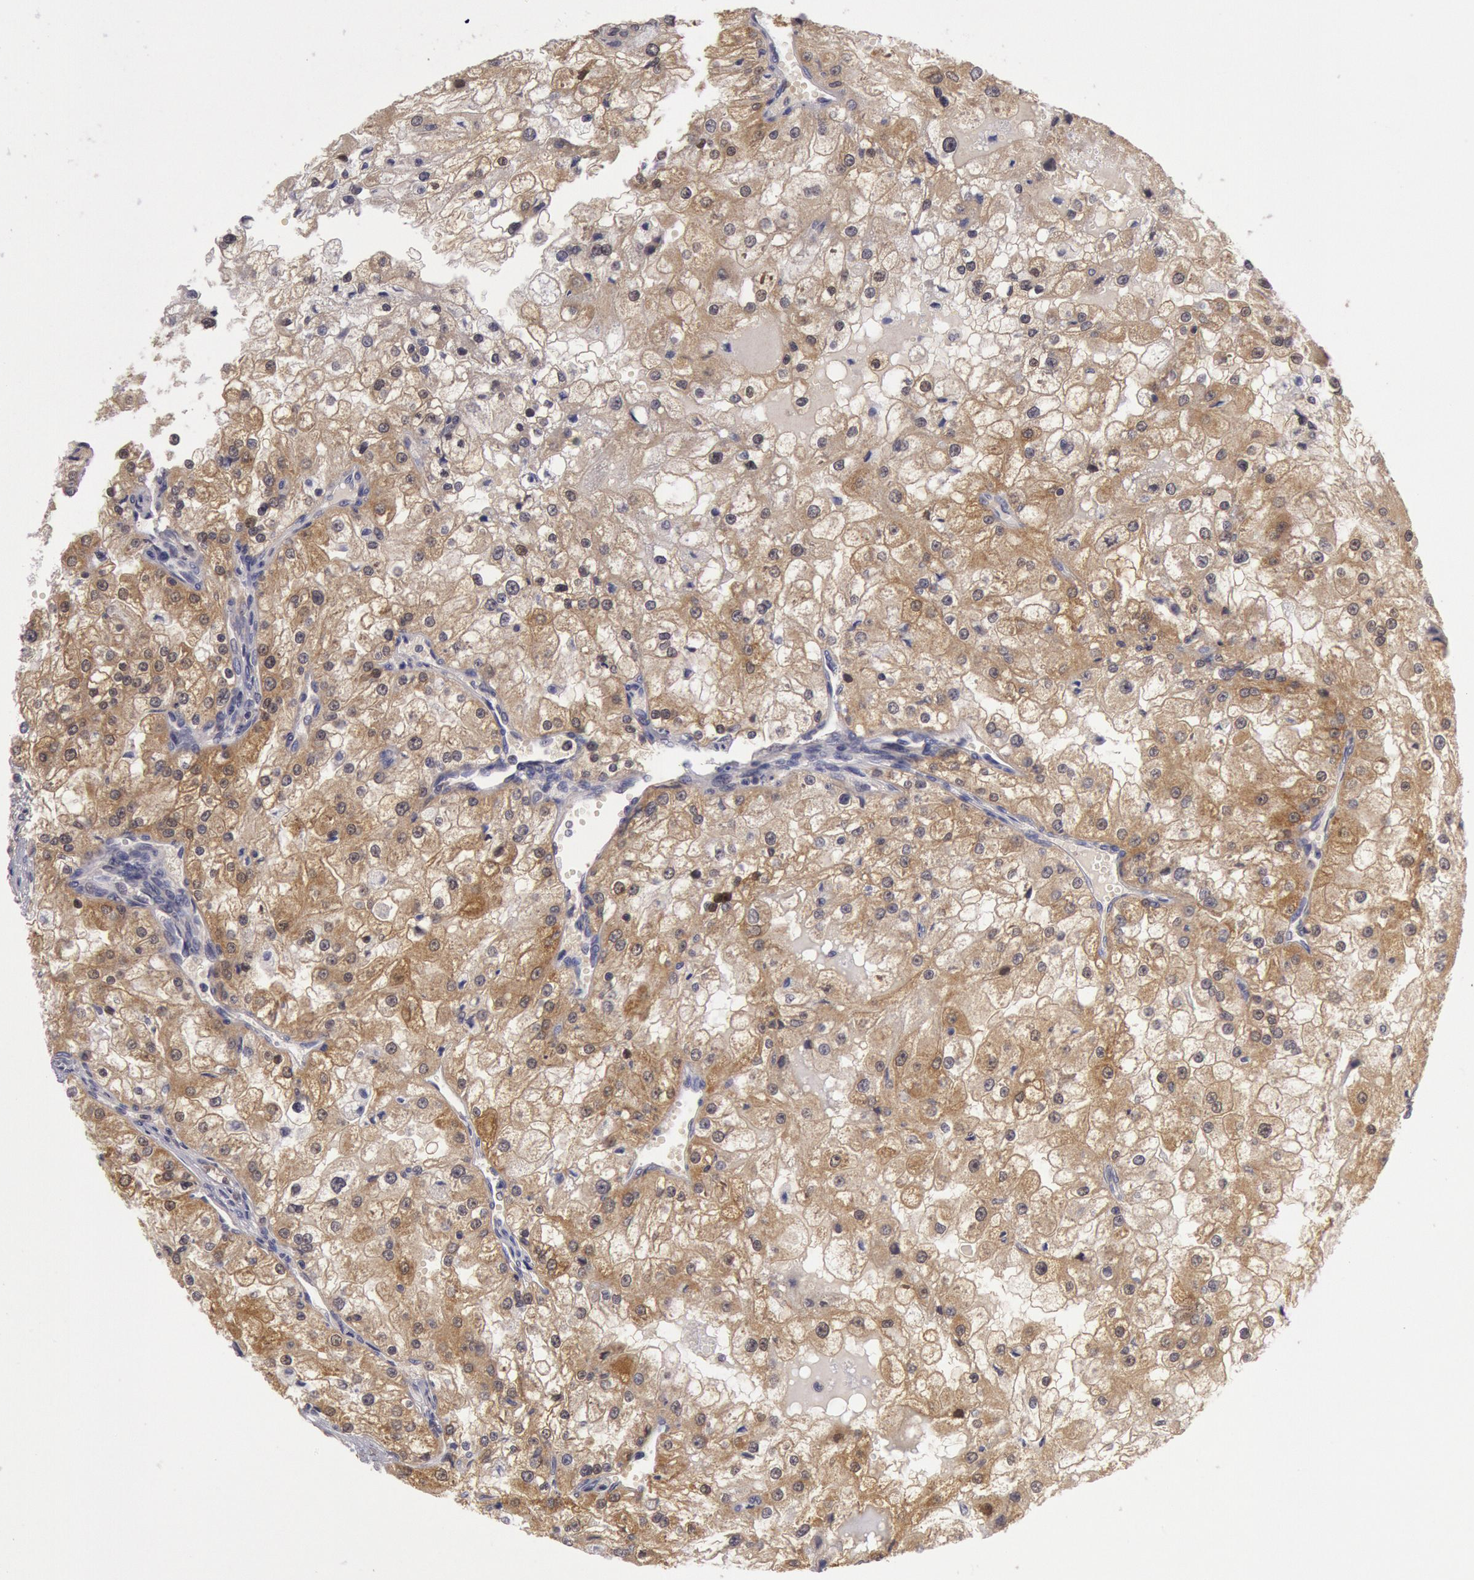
{"staining": {"intensity": "weak", "quantity": "25%-75%", "location": "cytoplasmic/membranous"}, "tissue": "renal cancer", "cell_type": "Tumor cells", "image_type": "cancer", "snomed": [{"axis": "morphology", "description": "Adenocarcinoma, NOS"}, {"axis": "topography", "description": "Kidney"}], "caption": "This micrograph displays IHC staining of renal cancer (adenocarcinoma), with low weak cytoplasmic/membranous staining in approximately 25%-75% of tumor cells.", "gene": "MPST", "patient": {"sex": "female", "age": 74}}